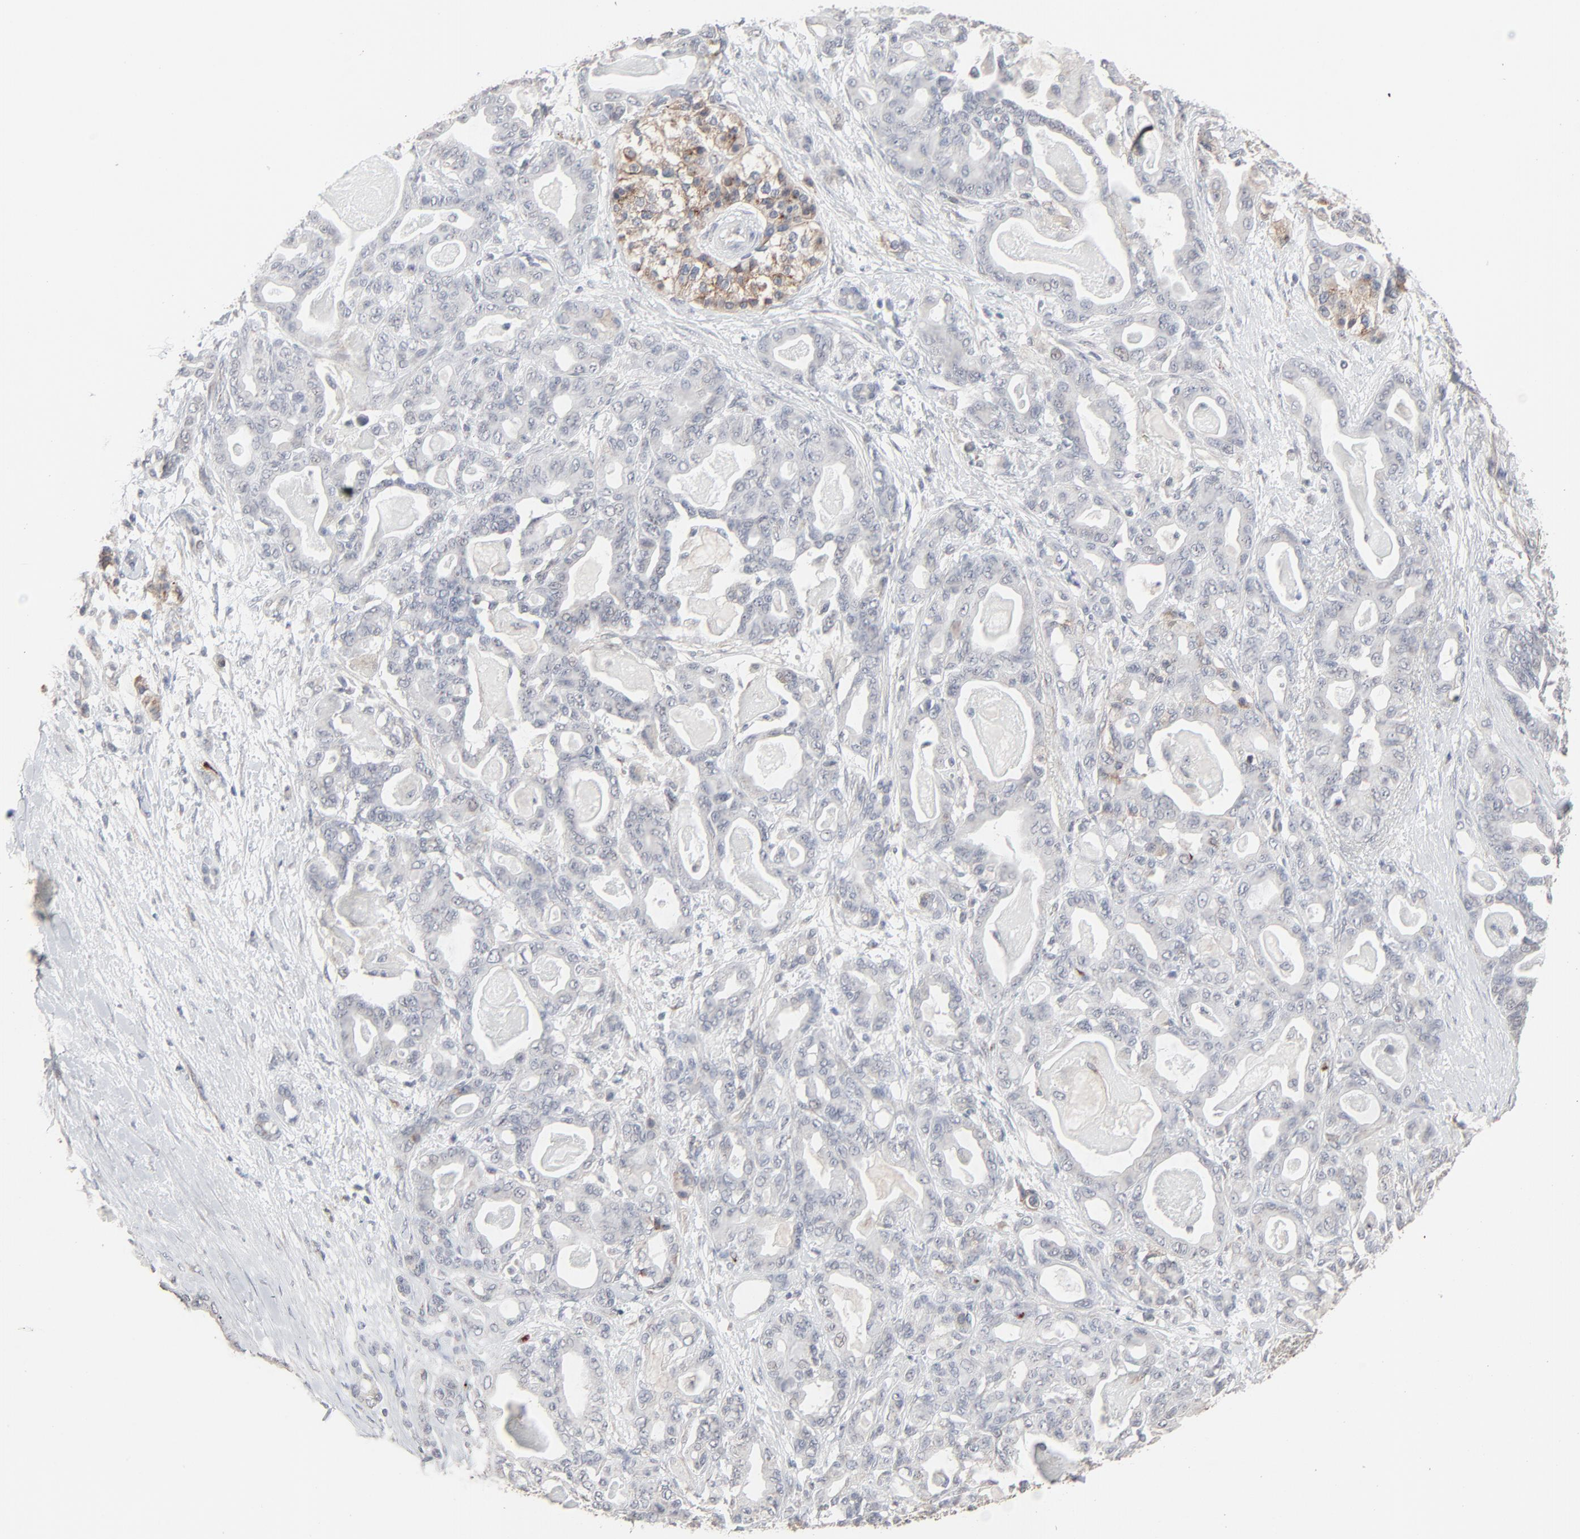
{"staining": {"intensity": "negative", "quantity": "none", "location": "none"}, "tissue": "pancreatic cancer", "cell_type": "Tumor cells", "image_type": "cancer", "snomed": [{"axis": "morphology", "description": "Adenocarcinoma, NOS"}, {"axis": "topography", "description": "Pancreas"}], "caption": "Tumor cells show no significant protein staining in pancreatic adenocarcinoma.", "gene": "JAM3", "patient": {"sex": "male", "age": 63}}